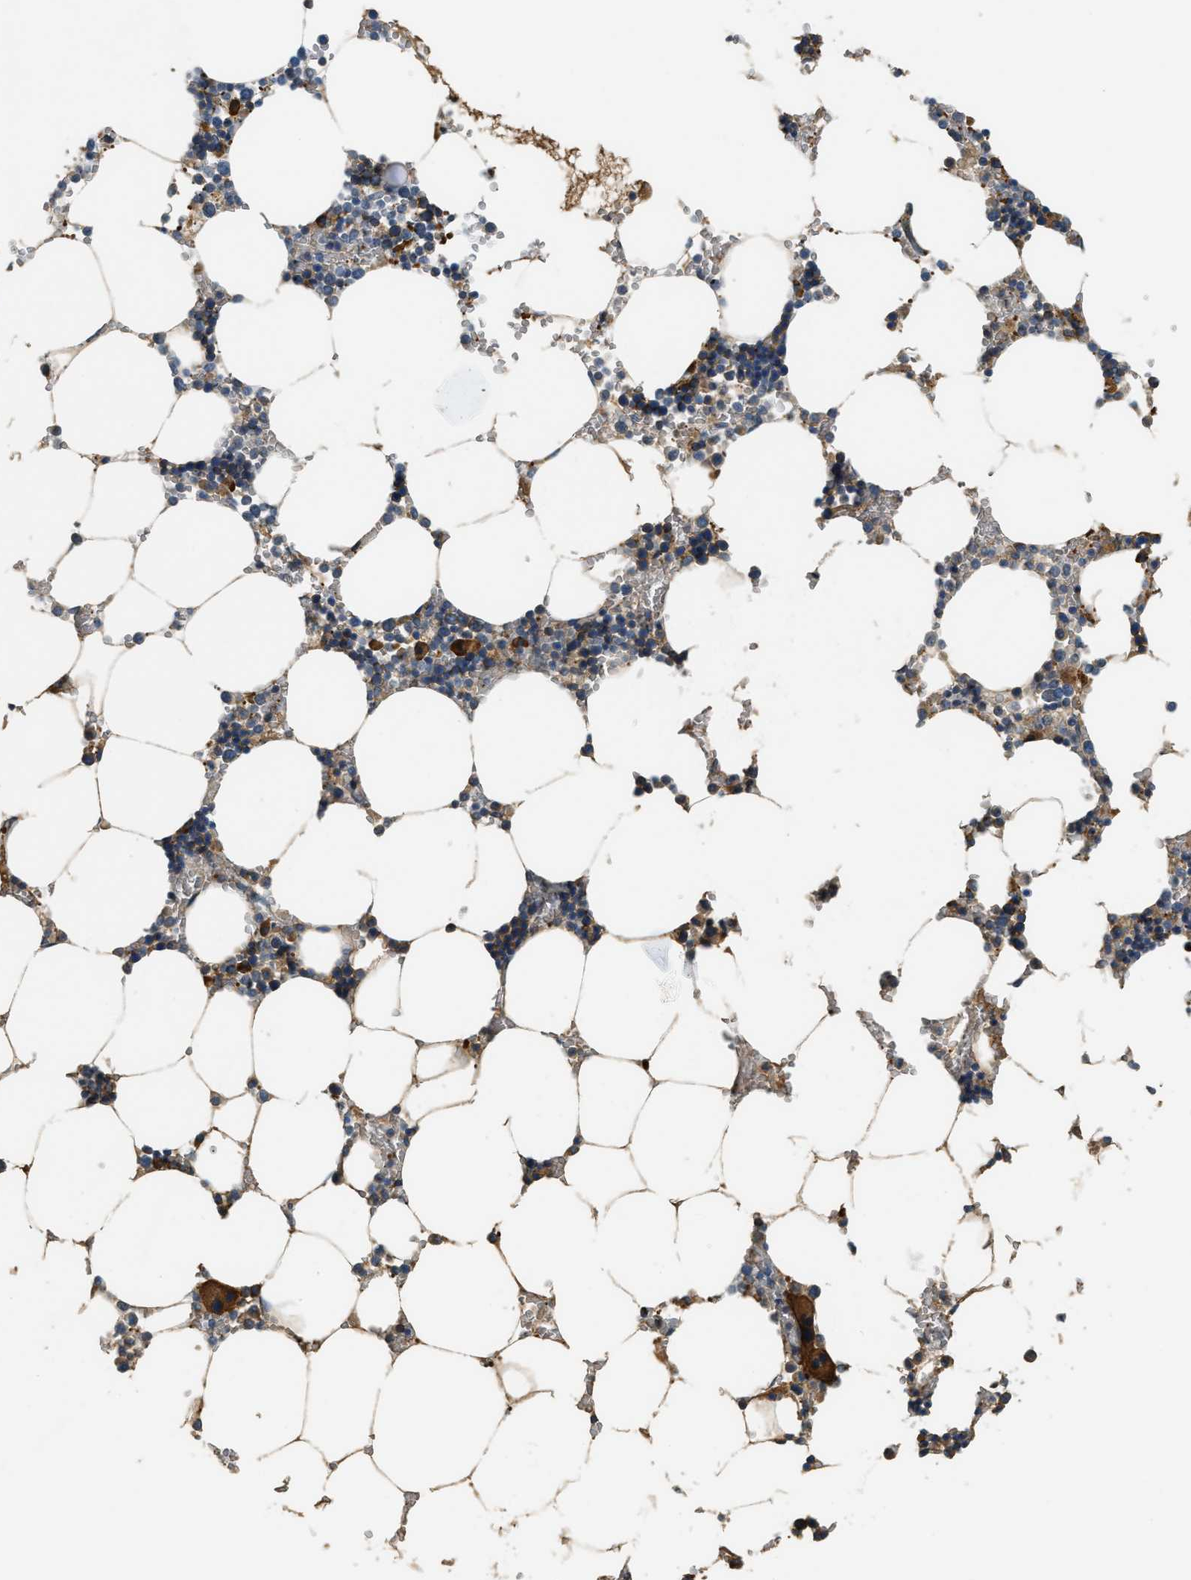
{"staining": {"intensity": "moderate", "quantity": "<25%", "location": "cytoplasmic/membranous"}, "tissue": "bone marrow", "cell_type": "Hematopoietic cells", "image_type": "normal", "snomed": [{"axis": "morphology", "description": "Normal tissue, NOS"}, {"axis": "topography", "description": "Bone marrow"}], "caption": "Bone marrow stained for a protein shows moderate cytoplasmic/membranous positivity in hematopoietic cells. The protein is shown in brown color, while the nuclei are stained blue.", "gene": "CFLAR", "patient": {"sex": "male", "age": 70}}